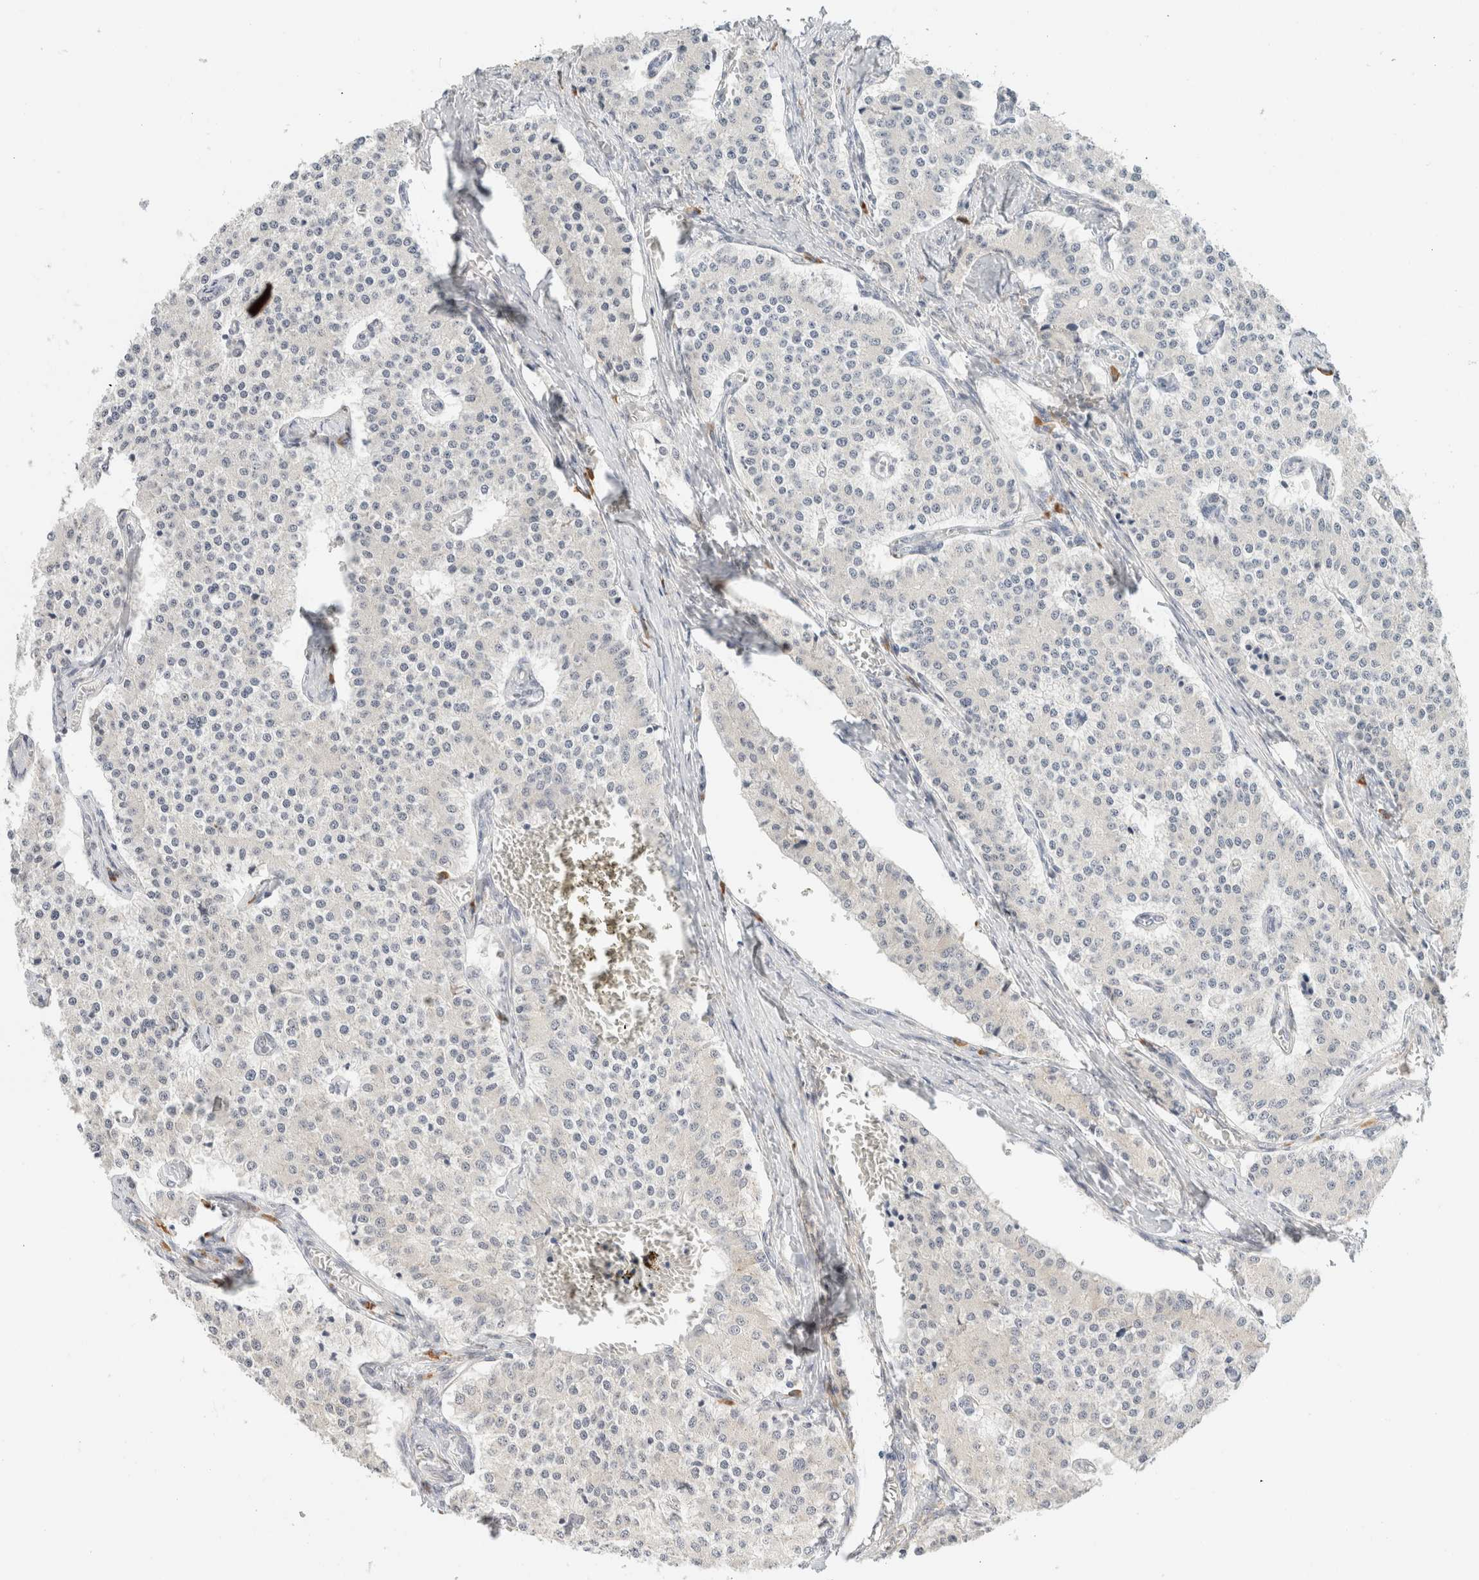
{"staining": {"intensity": "negative", "quantity": "none", "location": "none"}, "tissue": "carcinoid", "cell_type": "Tumor cells", "image_type": "cancer", "snomed": [{"axis": "morphology", "description": "Carcinoid, malignant, NOS"}, {"axis": "topography", "description": "Colon"}], "caption": "The photomicrograph exhibits no significant staining in tumor cells of carcinoid.", "gene": "HDLBP", "patient": {"sex": "female", "age": 52}}